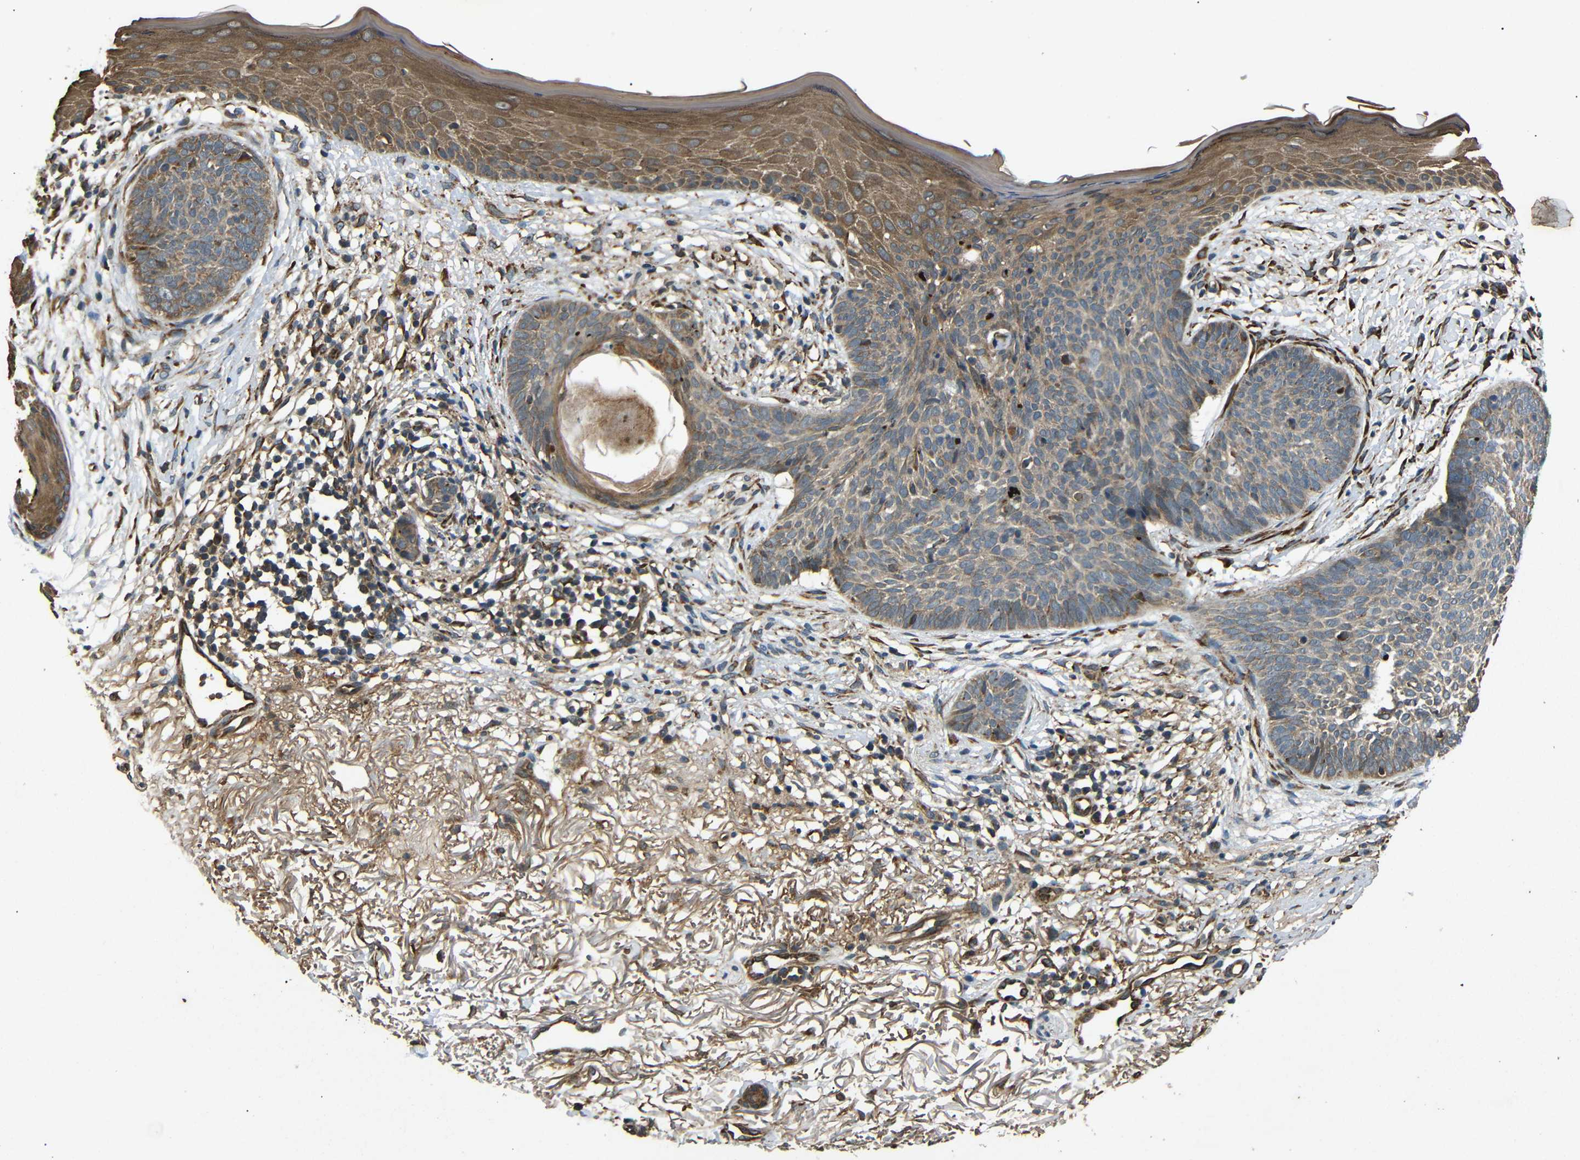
{"staining": {"intensity": "weak", "quantity": ">75%", "location": "cytoplasmic/membranous"}, "tissue": "skin cancer", "cell_type": "Tumor cells", "image_type": "cancer", "snomed": [{"axis": "morphology", "description": "Basal cell carcinoma"}, {"axis": "topography", "description": "Skin"}], "caption": "Skin cancer stained with immunohistochemistry shows weak cytoplasmic/membranous staining in approximately >75% of tumor cells.", "gene": "TRPC1", "patient": {"sex": "female", "age": 70}}